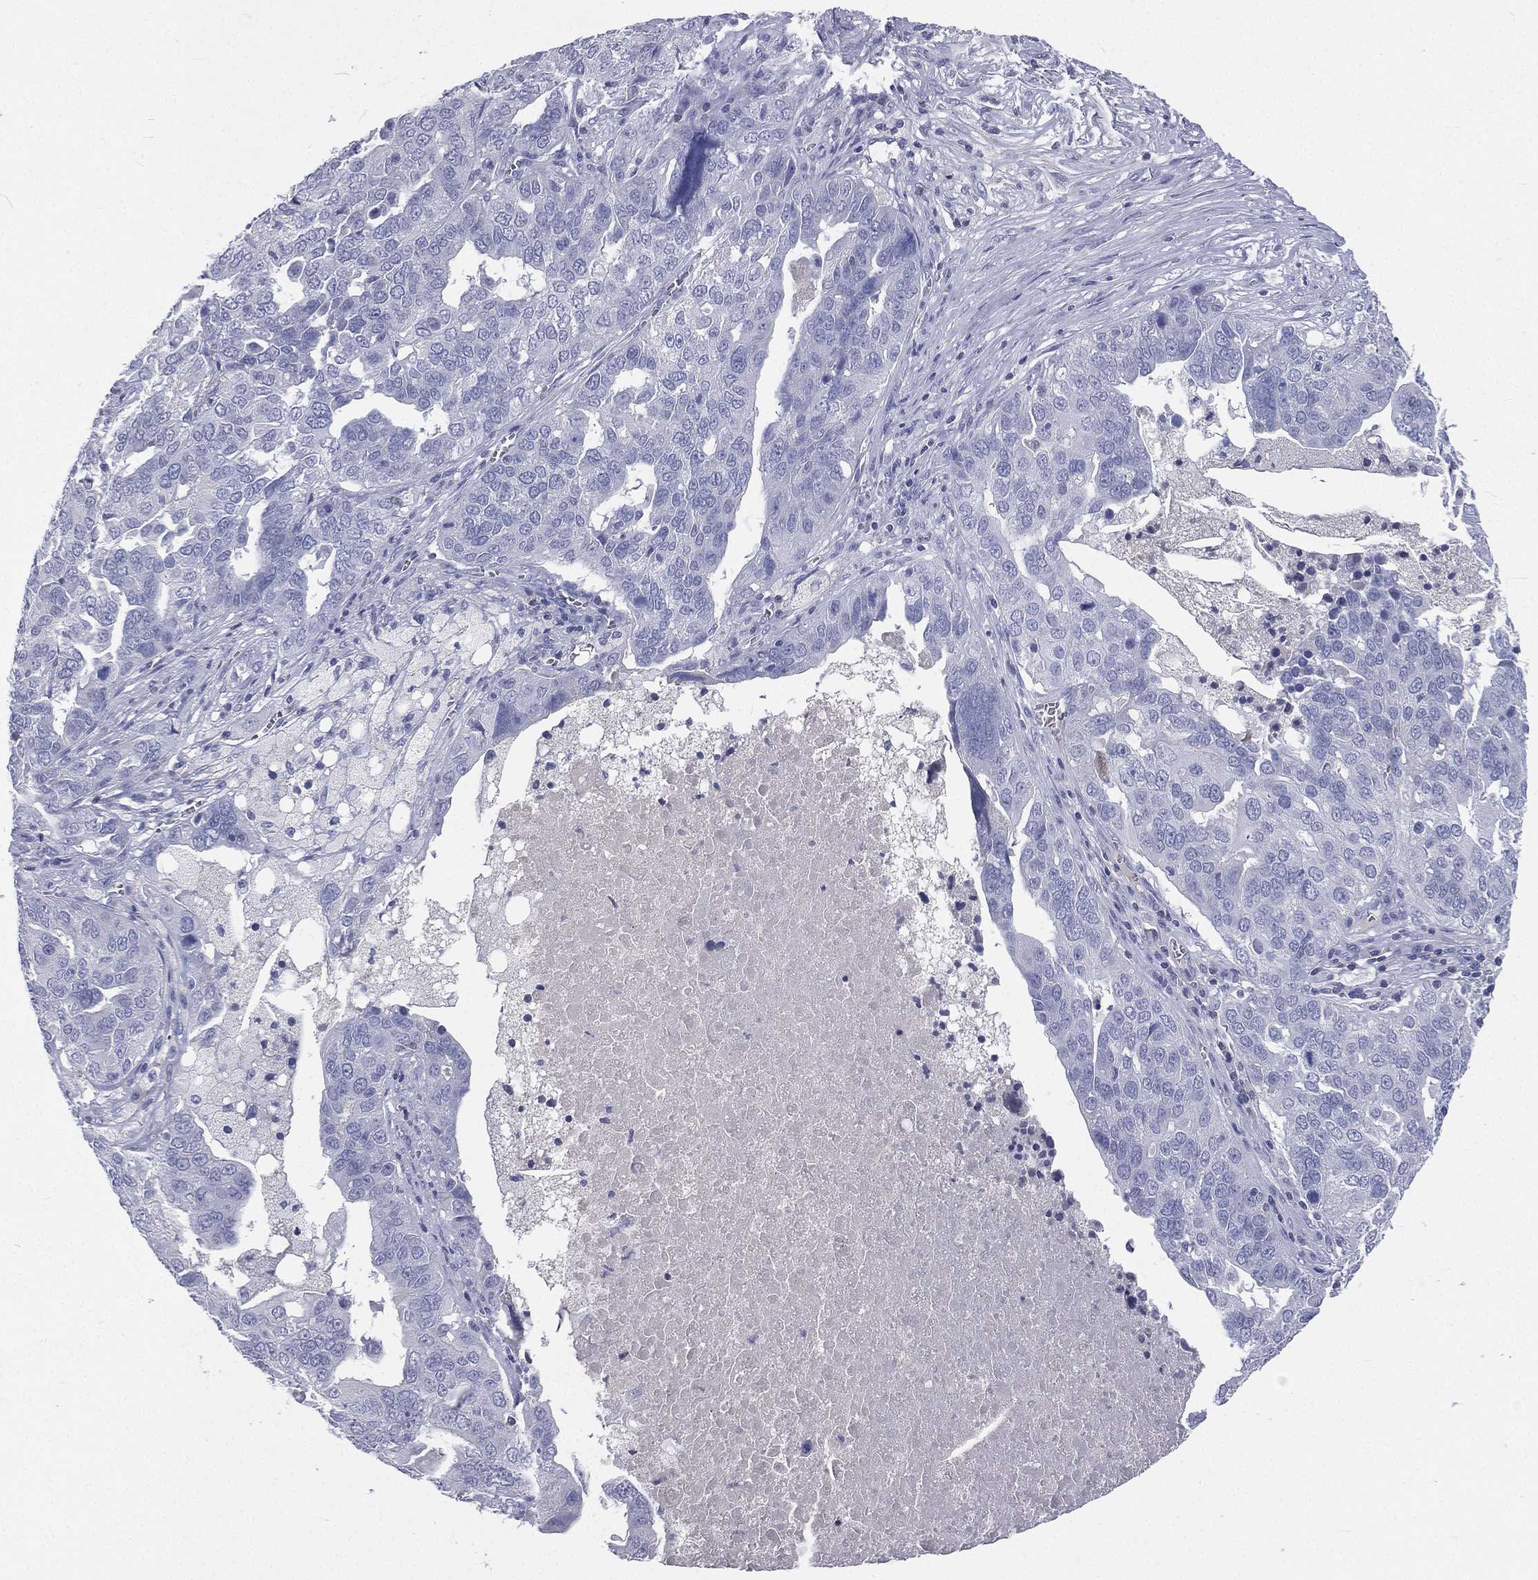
{"staining": {"intensity": "negative", "quantity": "none", "location": "none"}, "tissue": "ovarian cancer", "cell_type": "Tumor cells", "image_type": "cancer", "snomed": [{"axis": "morphology", "description": "Carcinoma, endometroid"}, {"axis": "topography", "description": "Soft tissue"}, {"axis": "topography", "description": "Ovary"}], "caption": "Tumor cells show no significant positivity in ovarian endometroid carcinoma.", "gene": "CD3D", "patient": {"sex": "female", "age": 52}}